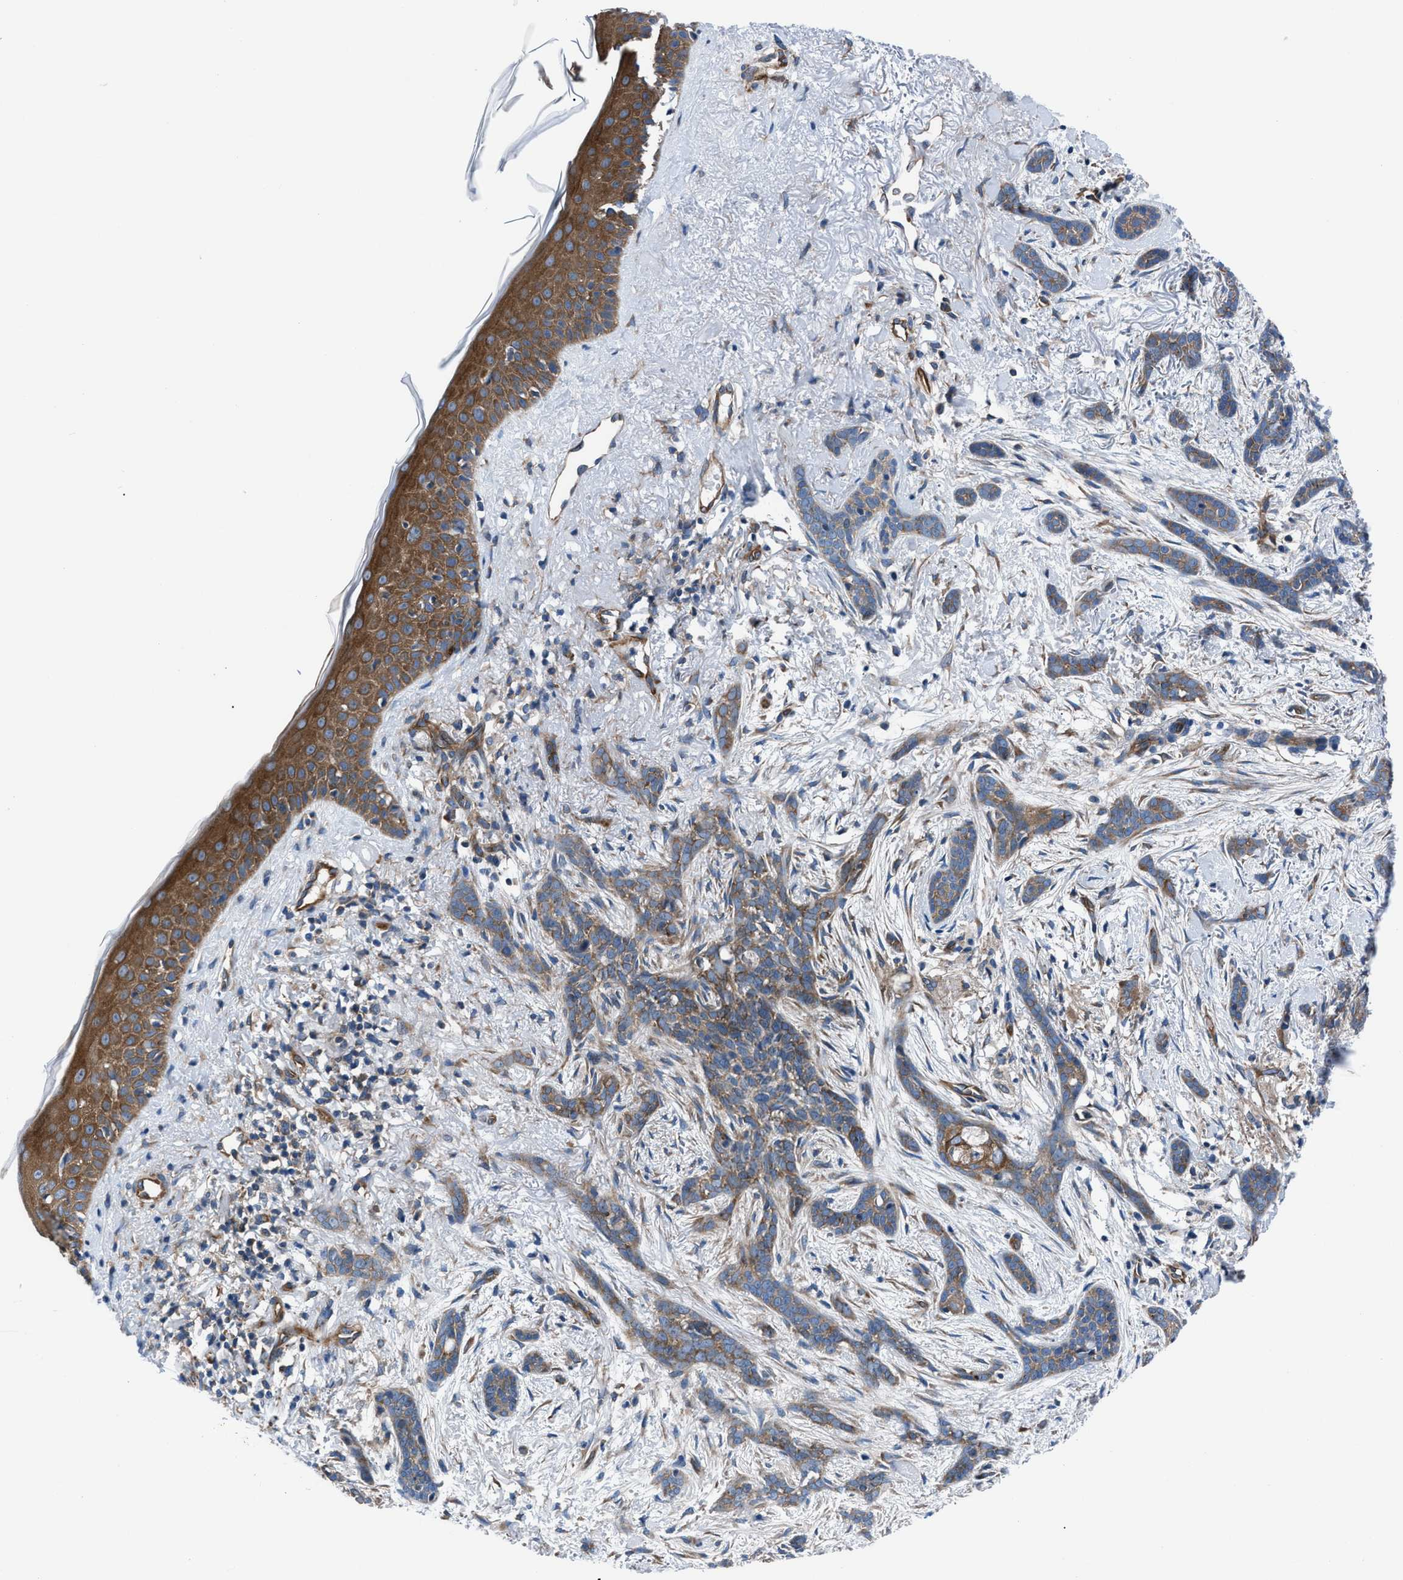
{"staining": {"intensity": "weak", "quantity": ">75%", "location": "cytoplasmic/membranous"}, "tissue": "skin cancer", "cell_type": "Tumor cells", "image_type": "cancer", "snomed": [{"axis": "morphology", "description": "Basal cell carcinoma"}, {"axis": "morphology", "description": "Adnexal tumor, benign"}, {"axis": "topography", "description": "Skin"}], "caption": "This micrograph exhibits immunohistochemistry (IHC) staining of benign adnexal tumor (skin), with low weak cytoplasmic/membranous positivity in approximately >75% of tumor cells.", "gene": "TRIP4", "patient": {"sex": "female", "age": 42}}